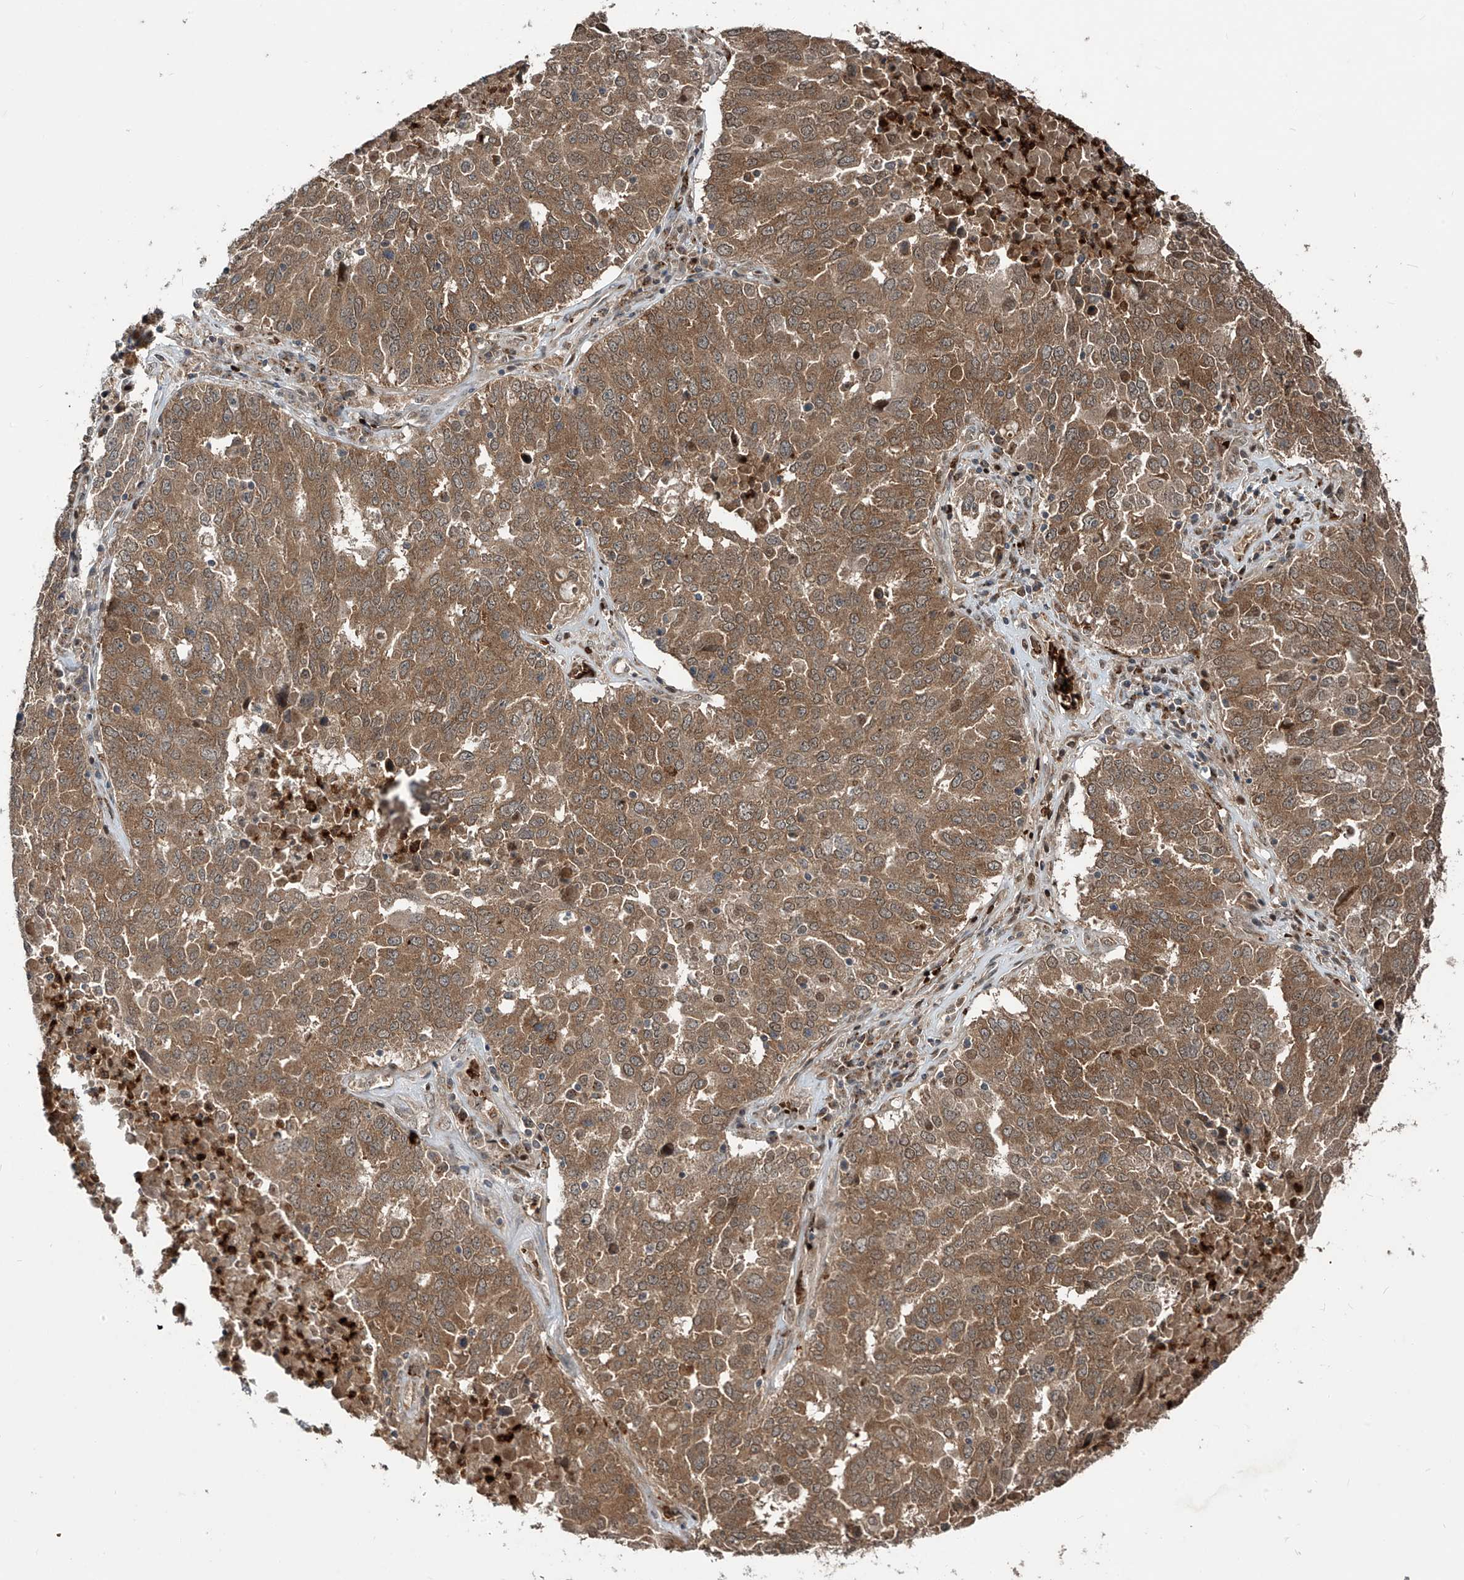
{"staining": {"intensity": "moderate", "quantity": ">75%", "location": "cytoplasmic/membranous"}, "tissue": "ovarian cancer", "cell_type": "Tumor cells", "image_type": "cancer", "snomed": [{"axis": "morphology", "description": "Carcinoma, endometroid"}, {"axis": "topography", "description": "Ovary"}], "caption": "A brown stain highlights moderate cytoplasmic/membranous expression of a protein in ovarian cancer tumor cells.", "gene": "ZDHHC9", "patient": {"sex": "female", "age": 62}}